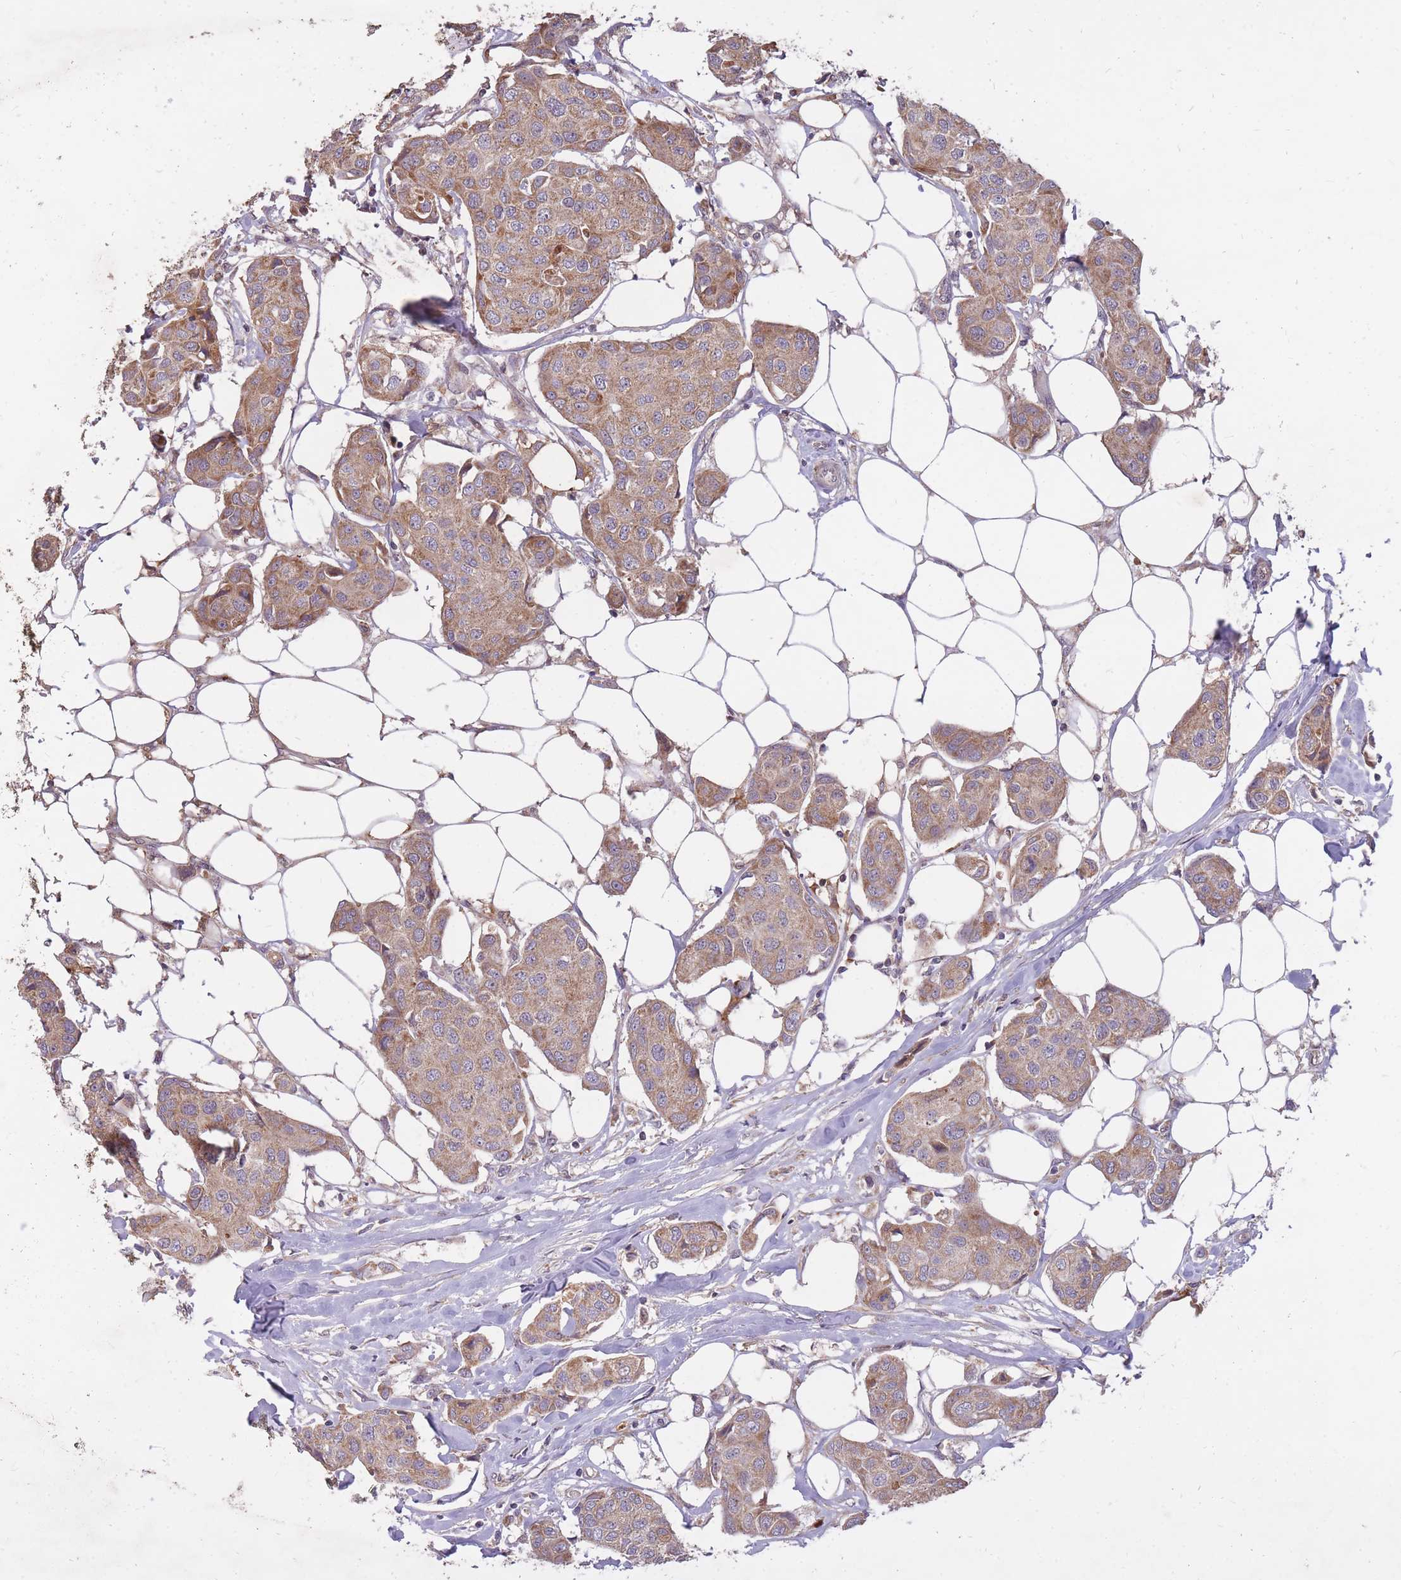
{"staining": {"intensity": "moderate", "quantity": ">75%", "location": "cytoplasmic/membranous"}, "tissue": "breast cancer", "cell_type": "Tumor cells", "image_type": "cancer", "snomed": [{"axis": "morphology", "description": "Duct carcinoma"}, {"axis": "topography", "description": "Breast"}, {"axis": "topography", "description": "Lymph node"}], "caption": "Infiltrating ductal carcinoma (breast) stained with a protein marker displays moderate staining in tumor cells.", "gene": "IGF2BP2", "patient": {"sex": "female", "age": 80}}